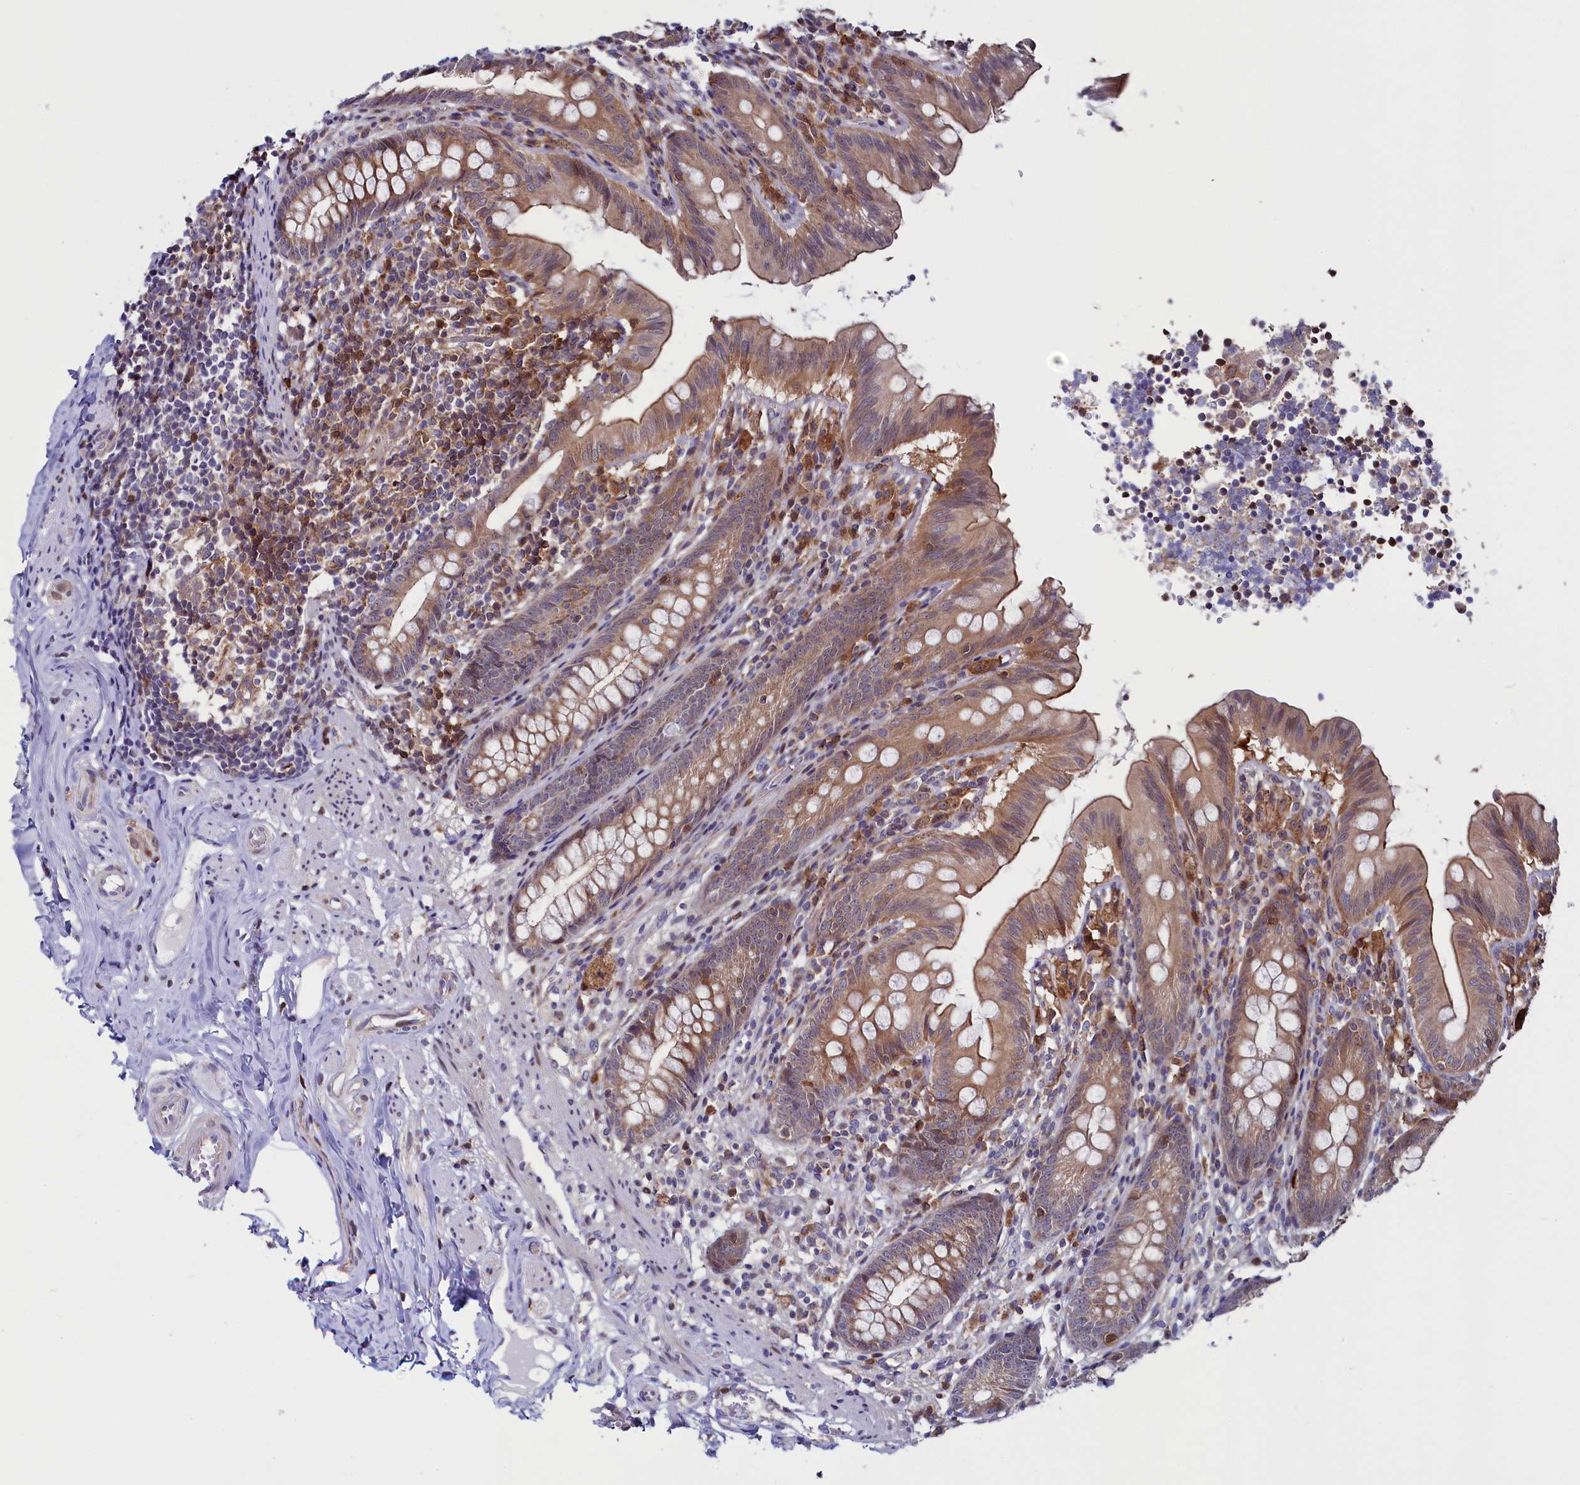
{"staining": {"intensity": "moderate", "quantity": ">75%", "location": "cytoplasmic/membranous"}, "tissue": "appendix", "cell_type": "Glandular cells", "image_type": "normal", "snomed": [{"axis": "morphology", "description": "Normal tissue, NOS"}, {"axis": "topography", "description": "Appendix"}], "caption": "Appendix was stained to show a protein in brown. There is medium levels of moderate cytoplasmic/membranous expression in approximately >75% of glandular cells. (DAB (3,3'-diaminobenzidine) = brown stain, brightfield microscopy at high magnification).", "gene": "CIAPIN1", "patient": {"sex": "male", "age": 55}}